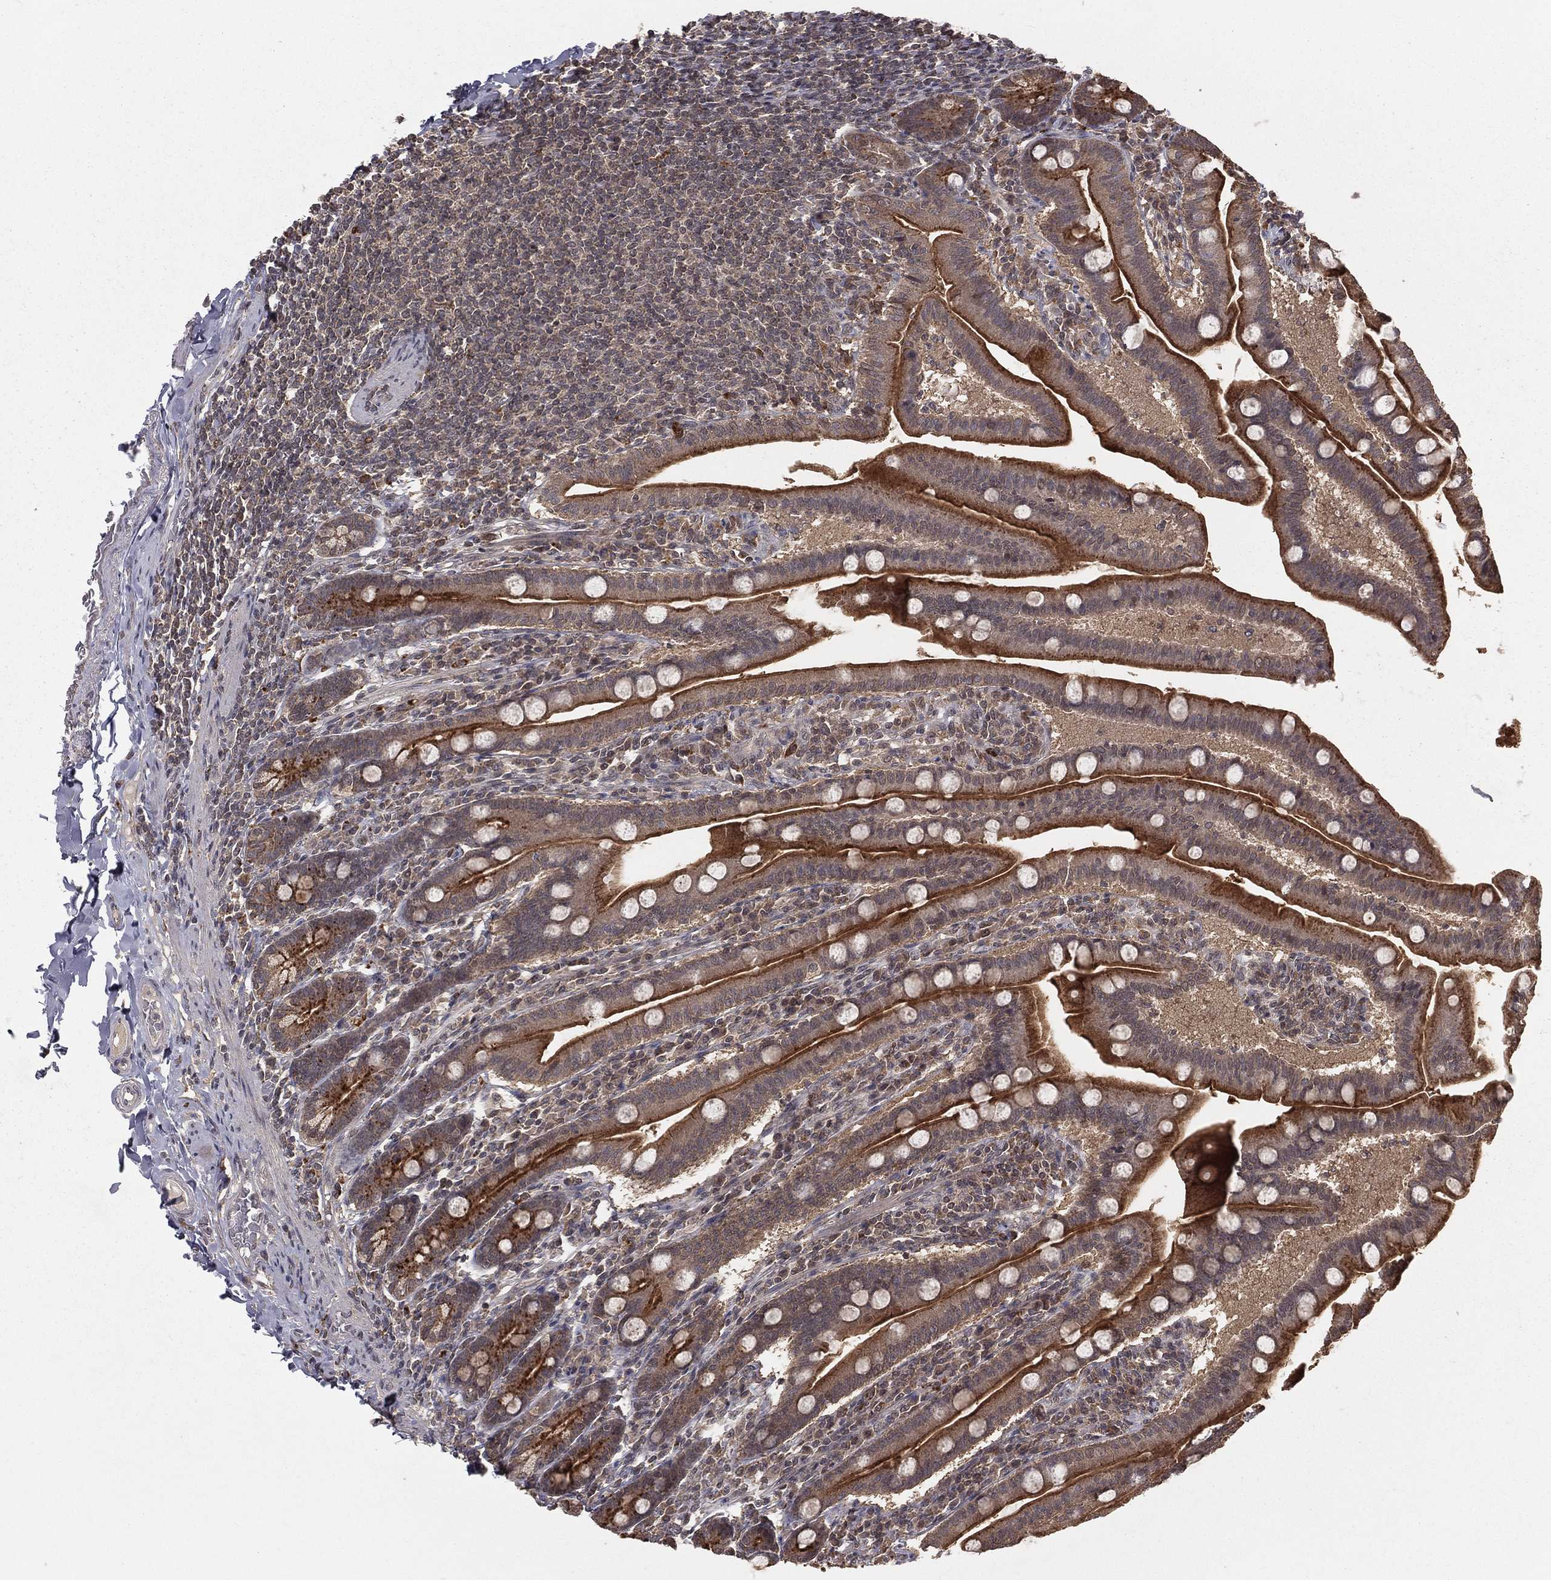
{"staining": {"intensity": "moderate", "quantity": ">75%", "location": "cytoplasmic/membranous"}, "tissue": "small intestine", "cell_type": "Glandular cells", "image_type": "normal", "snomed": [{"axis": "morphology", "description": "Normal tissue, NOS"}, {"axis": "topography", "description": "Small intestine"}], "caption": "Immunohistochemistry (IHC) micrograph of unremarkable small intestine: human small intestine stained using immunohistochemistry (IHC) displays medium levels of moderate protein expression localized specifically in the cytoplasmic/membranous of glandular cells, appearing as a cytoplasmic/membranous brown color.", "gene": "ZDHHC15", "patient": {"sex": "male", "age": 66}}